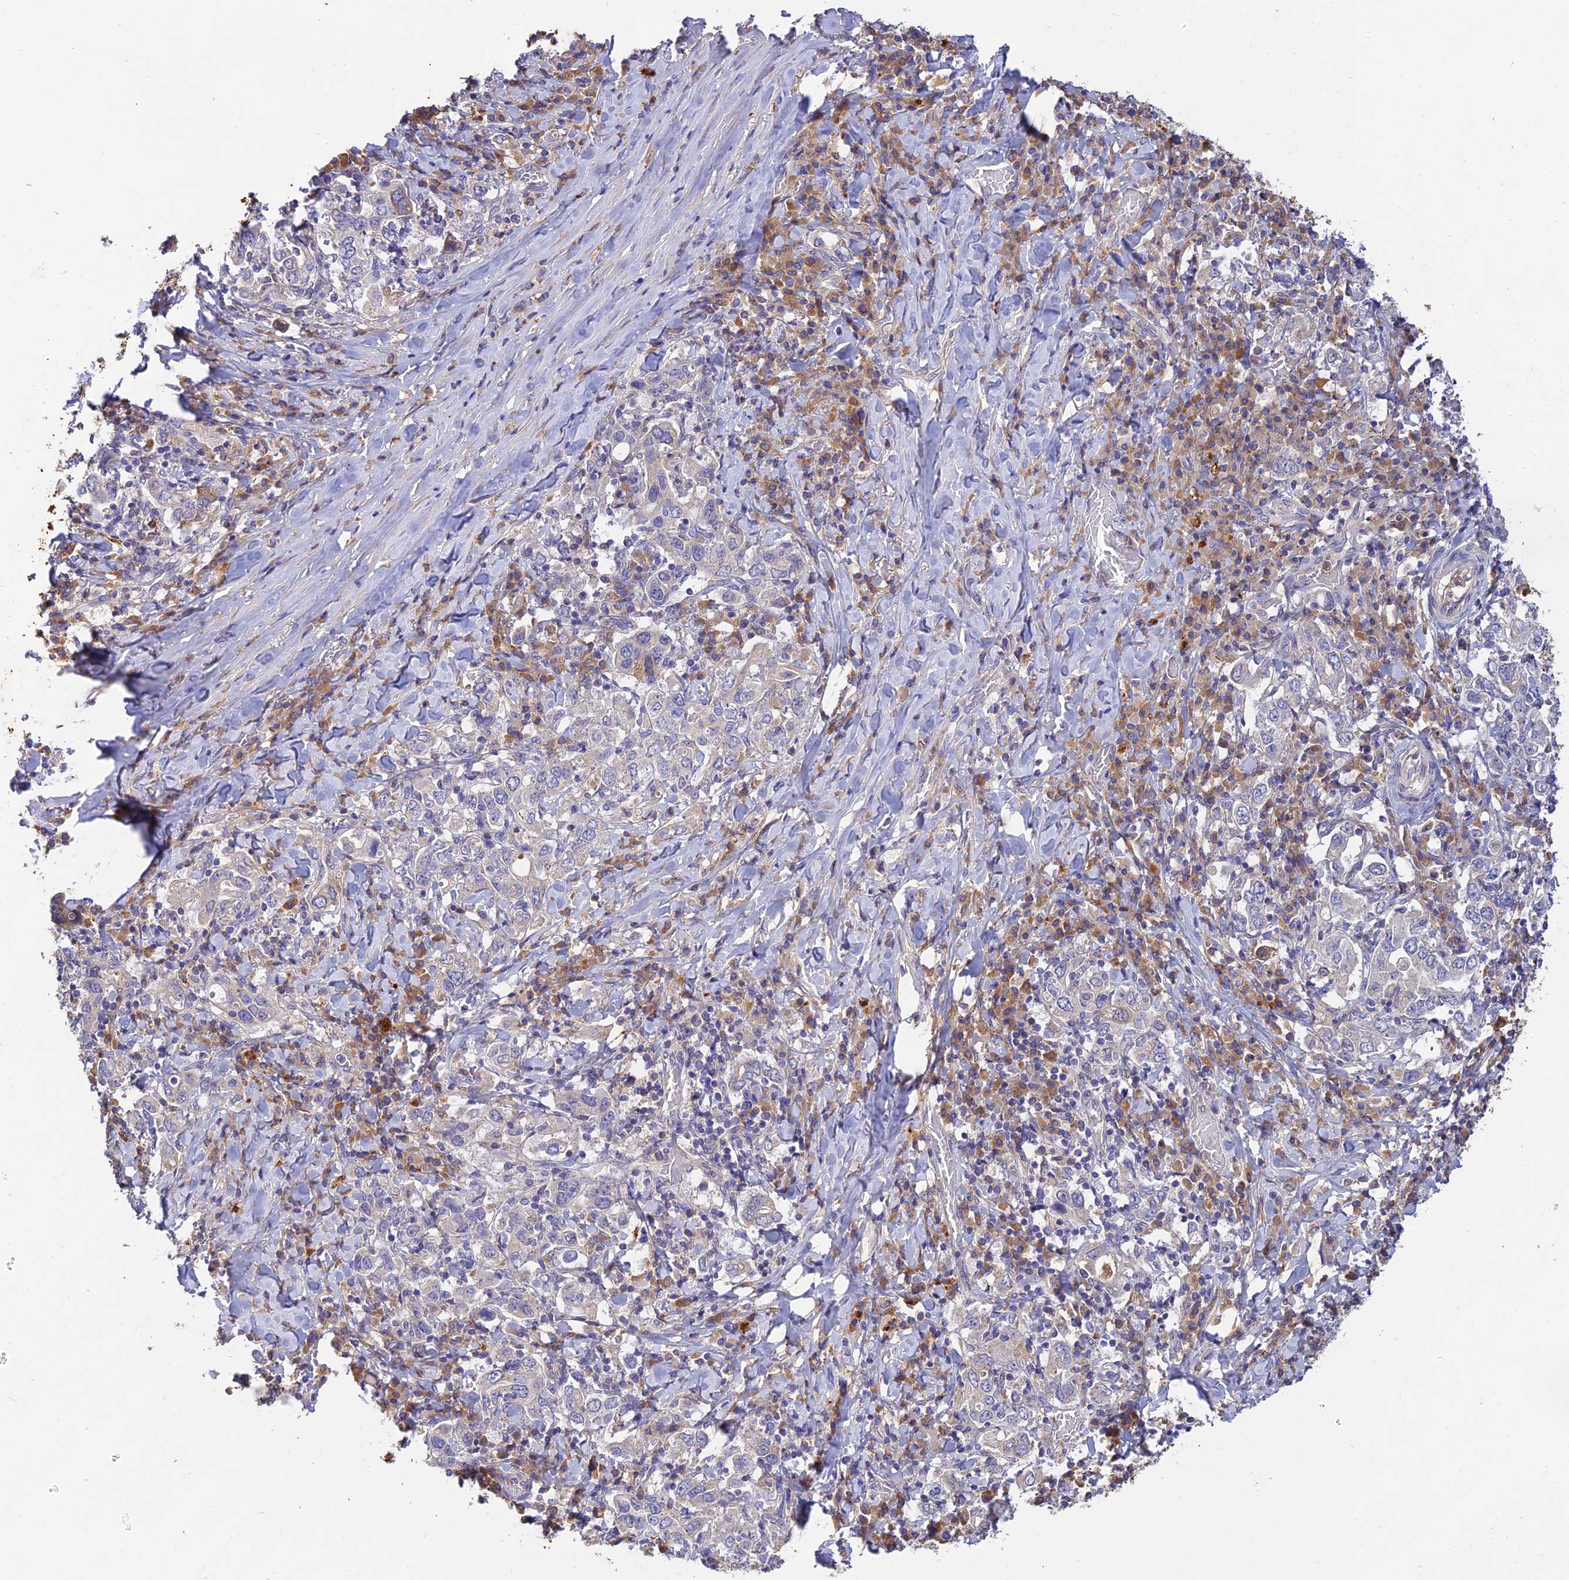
{"staining": {"intensity": "negative", "quantity": "none", "location": "none"}, "tissue": "stomach cancer", "cell_type": "Tumor cells", "image_type": "cancer", "snomed": [{"axis": "morphology", "description": "Adenocarcinoma, NOS"}, {"axis": "topography", "description": "Stomach, upper"}], "caption": "Immunohistochemical staining of stomach cancer (adenocarcinoma) displays no significant positivity in tumor cells.", "gene": "ACSM5", "patient": {"sex": "male", "age": 62}}